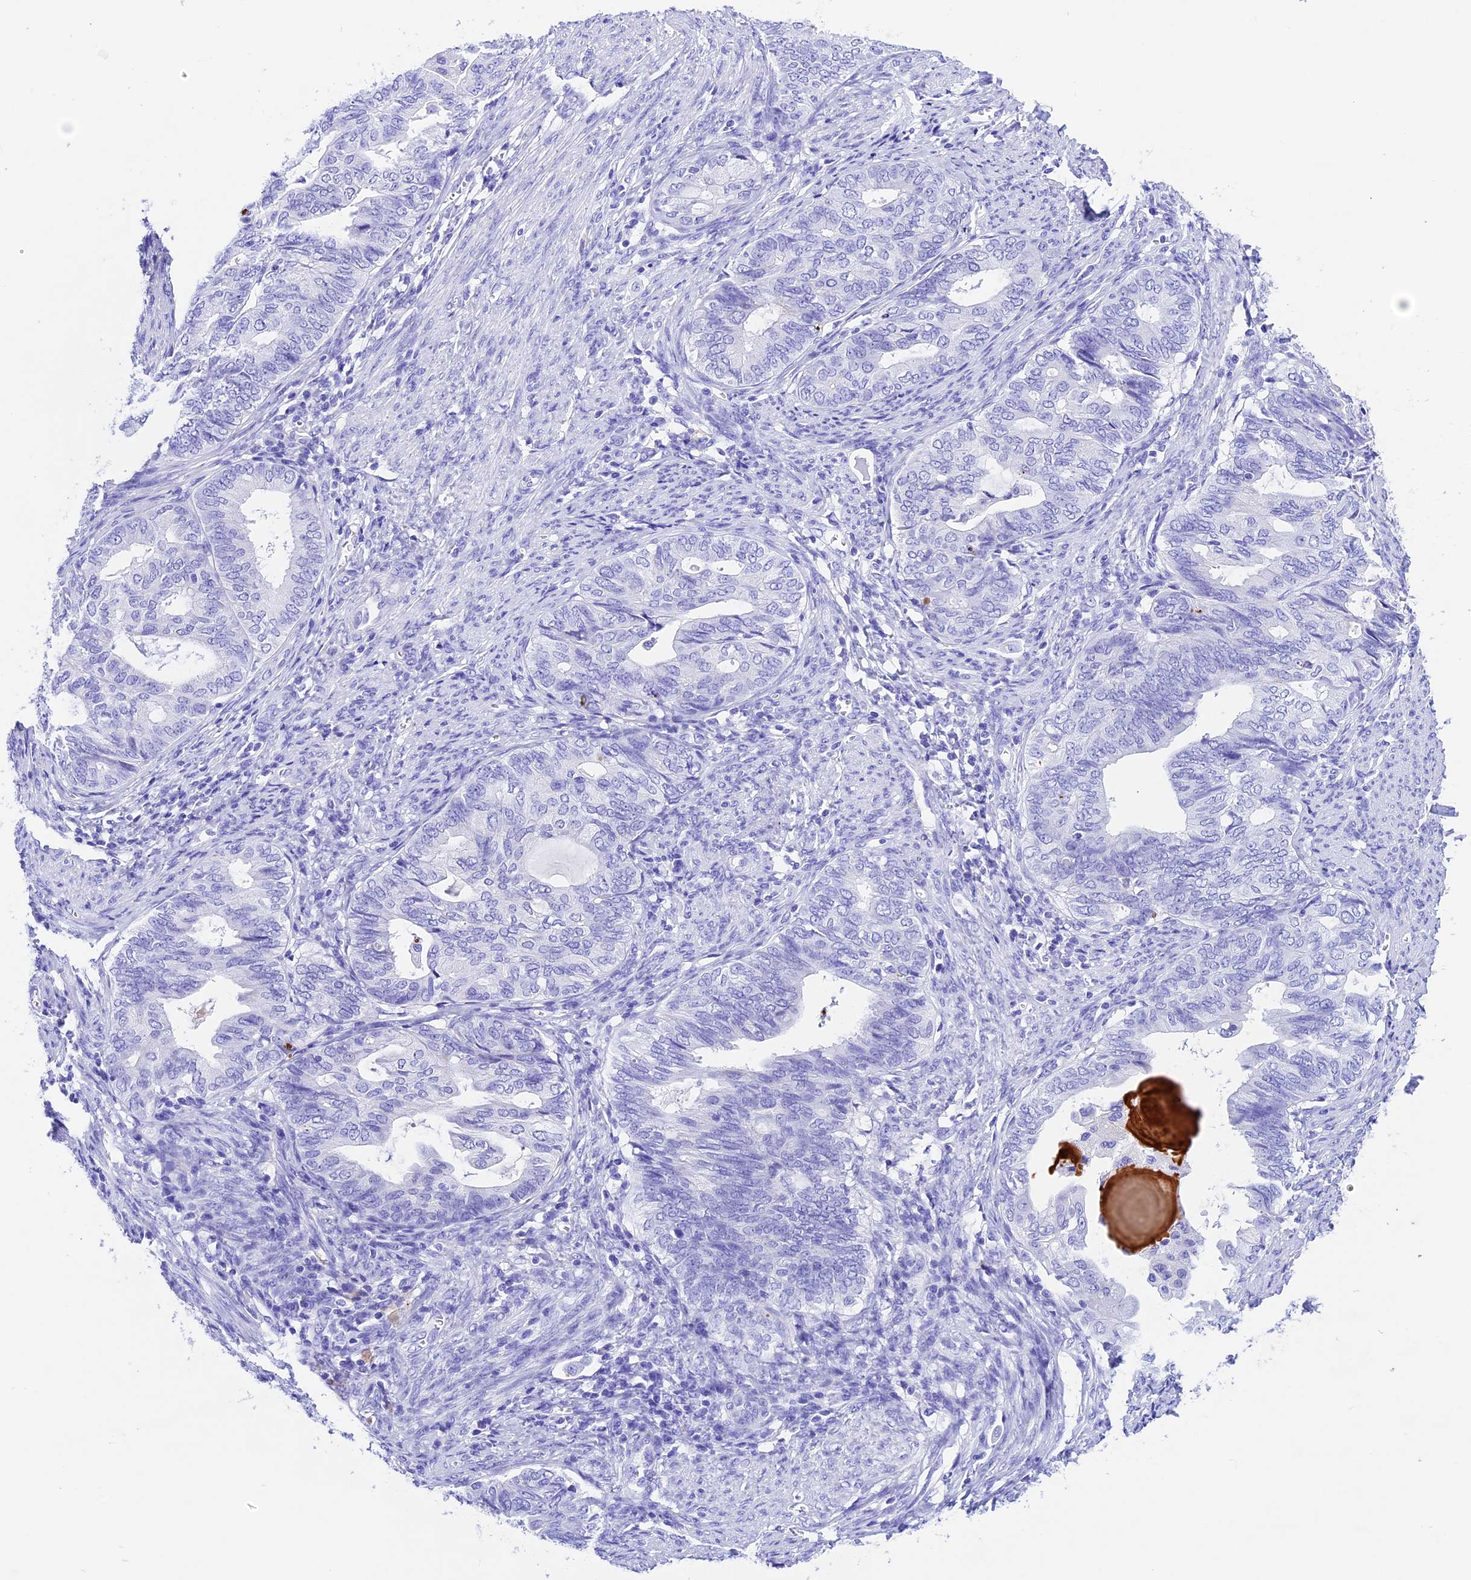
{"staining": {"intensity": "negative", "quantity": "none", "location": "none"}, "tissue": "endometrial cancer", "cell_type": "Tumor cells", "image_type": "cancer", "snomed": [{"axis": "morphology", "description": "Adenocarcinoma, NOS"}, {"axis": "topography", "description": "Endometrium"}], "caption": "Tumor cells are negative for protein expression in human endometrial adenocarcinoma.", "gene": "PSG11", "patient": {"sex": "female", "age": 86}}